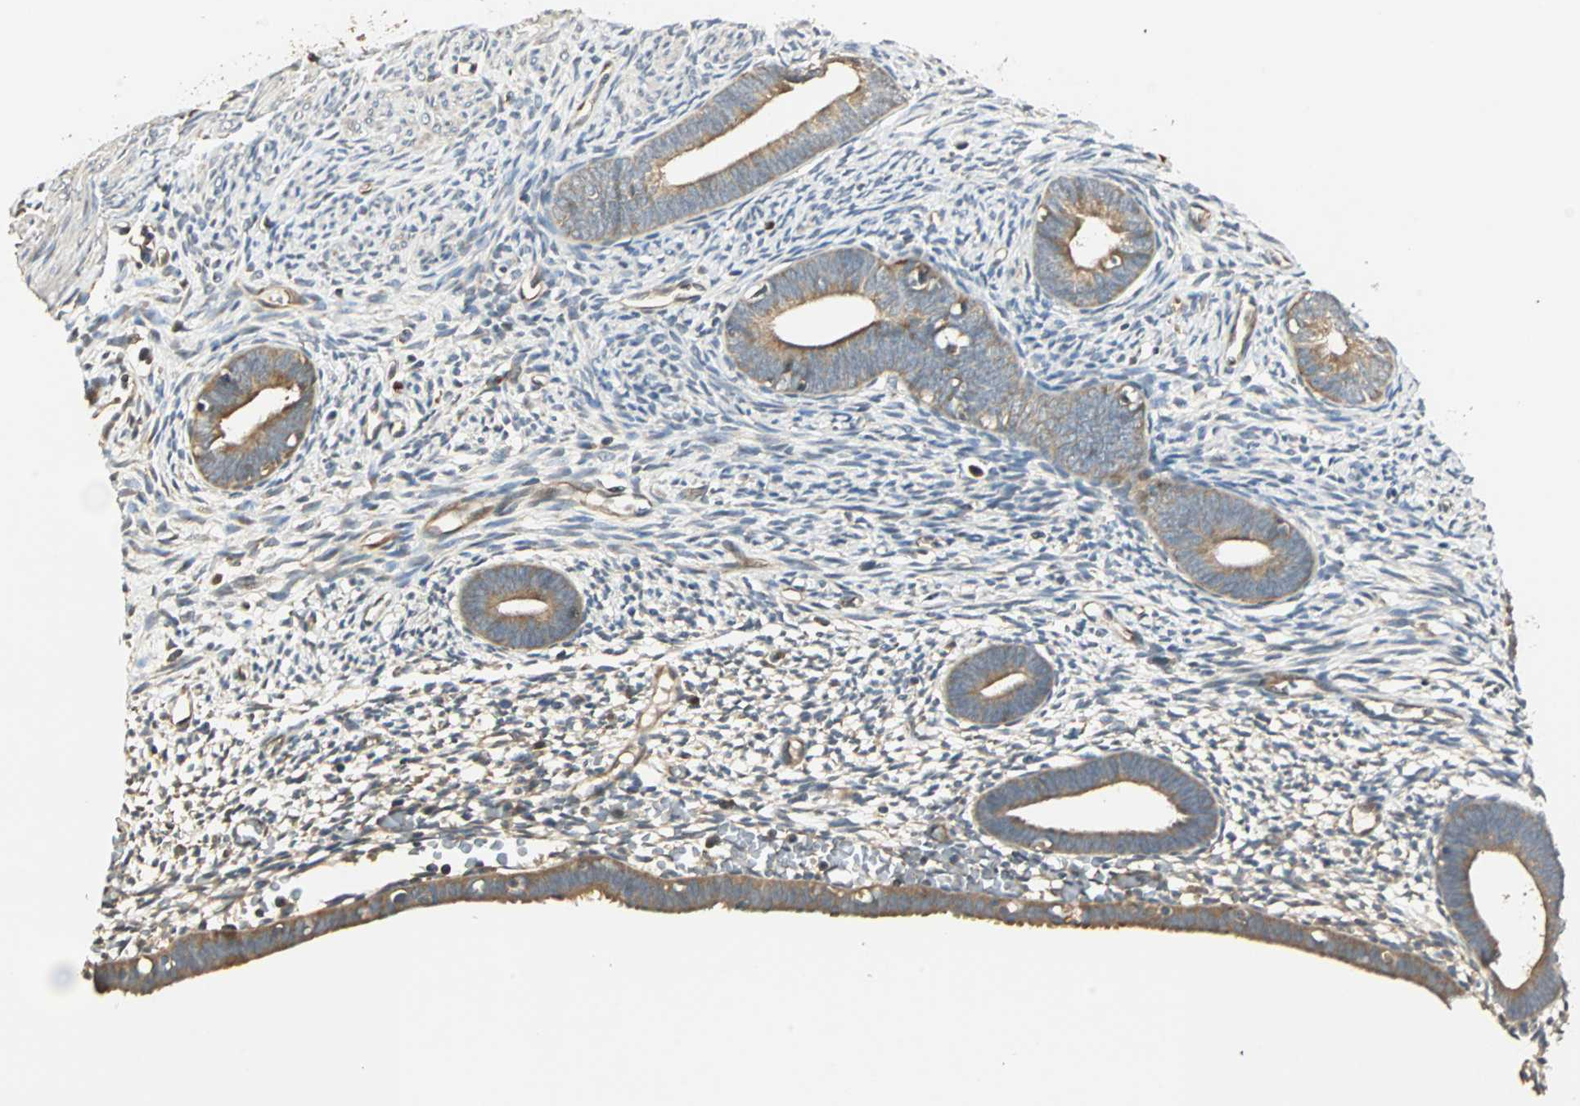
{"staining": {"intensity": "negative", "quantity": "none", "location": "none"}, "tissue": "endometrium", "cell_type": "Cells in endometrial stroma", "image_type": "normal", "snomed": [{"axis": "morphology", "description": "Normal tissue, NOS"}, {"axis": "morphology", "description": "Atrophy, NOS"}, {"axis": "topography", "description": "Uterus"}, {"axis": "topography", "description": "Endometrium"}], "caption": "Histopathology image shows no protein positivity in cells in endometrial stroma of normal endometrium.", "gene": "GALK1", "patient": {"sex": "female", "age": 68}}